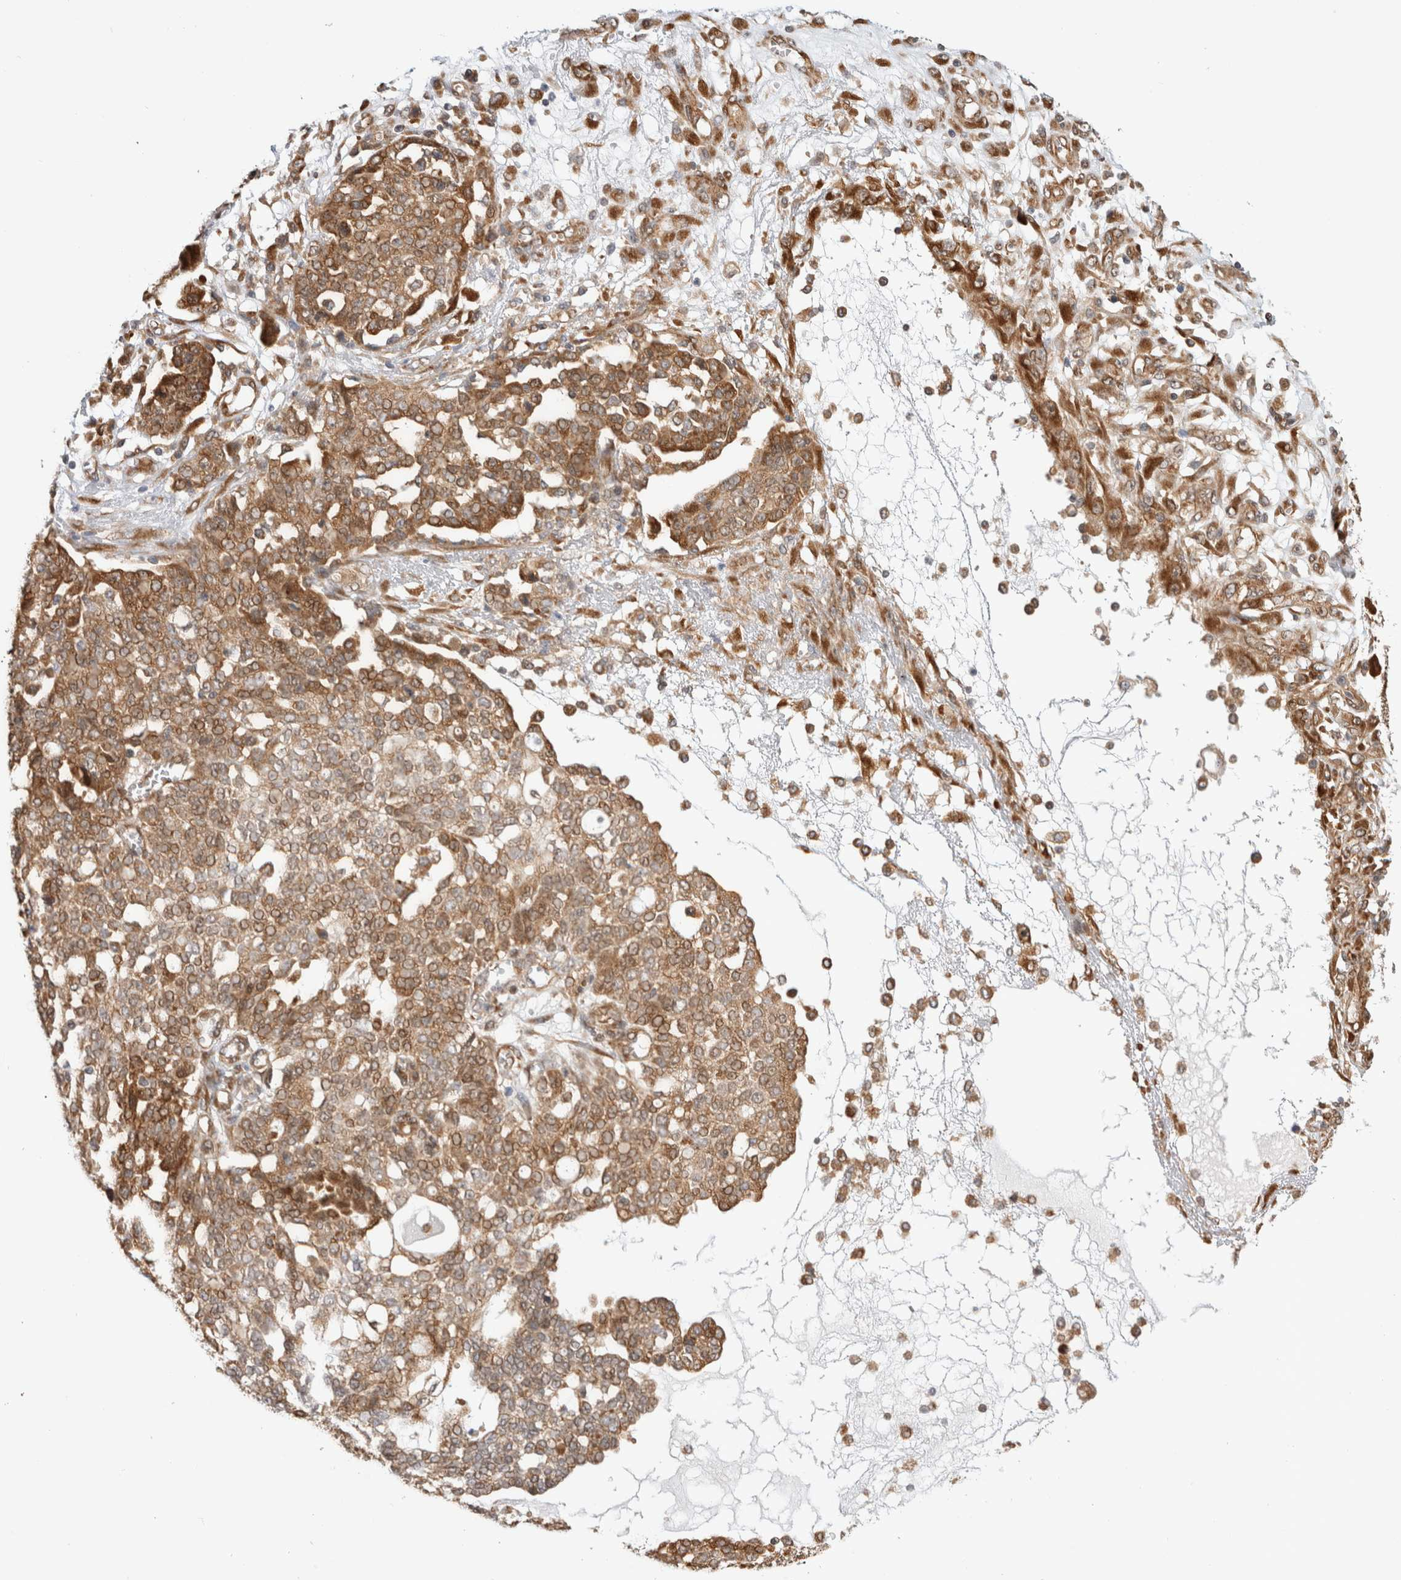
{"staining": {"intensity": "moderate", "quantity": ">75%", "location": "cytoplasmic/membranous"}, "tissue": "ovarian cancer", "cell_type": "Tumor cells", "image_type": "cancer", "snomed": [{"axis": "morphology", "description": "Cystadenocarcinoma, serous, NOS"}, {"axis": "topography", "description": "Soft tissue"}, {"axis": "topography", "description": "Ovary"}], "caption": "IHC of human ovarian cancer reveals medium levels of moderate cytoplasmic/membranous expression in approximately >75% of tumor cells.", "gene": "ACTL9", "patient": {"sex": "female", "age": 57}}